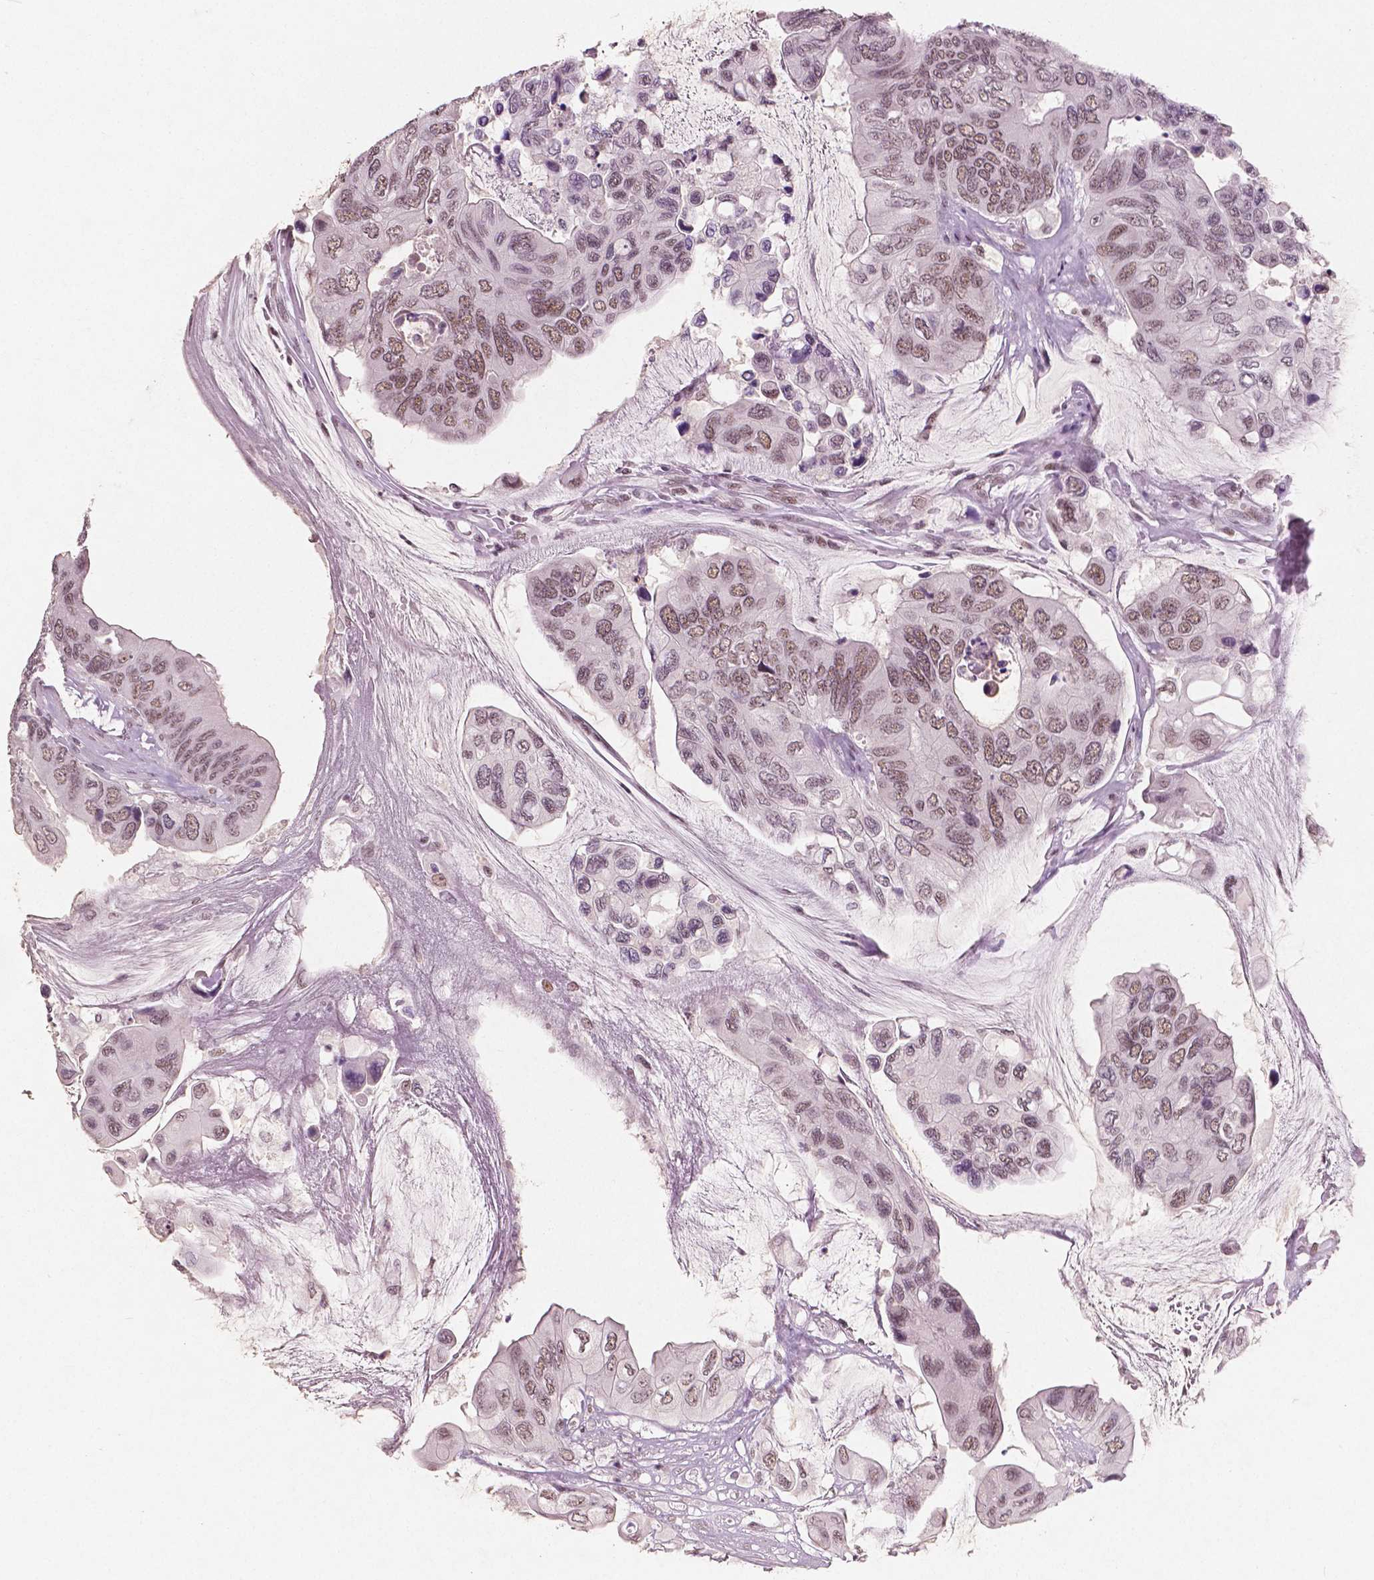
{"staining": {"intensity": "moderate", "quantity": ">75%", "location": "nuclear"}, "tissue": "colorectal cancer", "cell_type": "Tumor cells", "image_type": "cancer", "snomed": [{"axis": "morphology", "description": "Adenocarcinoma, NOS"}, {"axis": "topography", "description": "Rectum"}], "caption": "This photomicrograph reveals IHC staining of human colorectal cancer (adenocarcinoma), with medium moderate nuclear expression in approximately >75% of tumor cells.", "gene": "BRD4", "patient": {"sex": "male", "age": 63}}